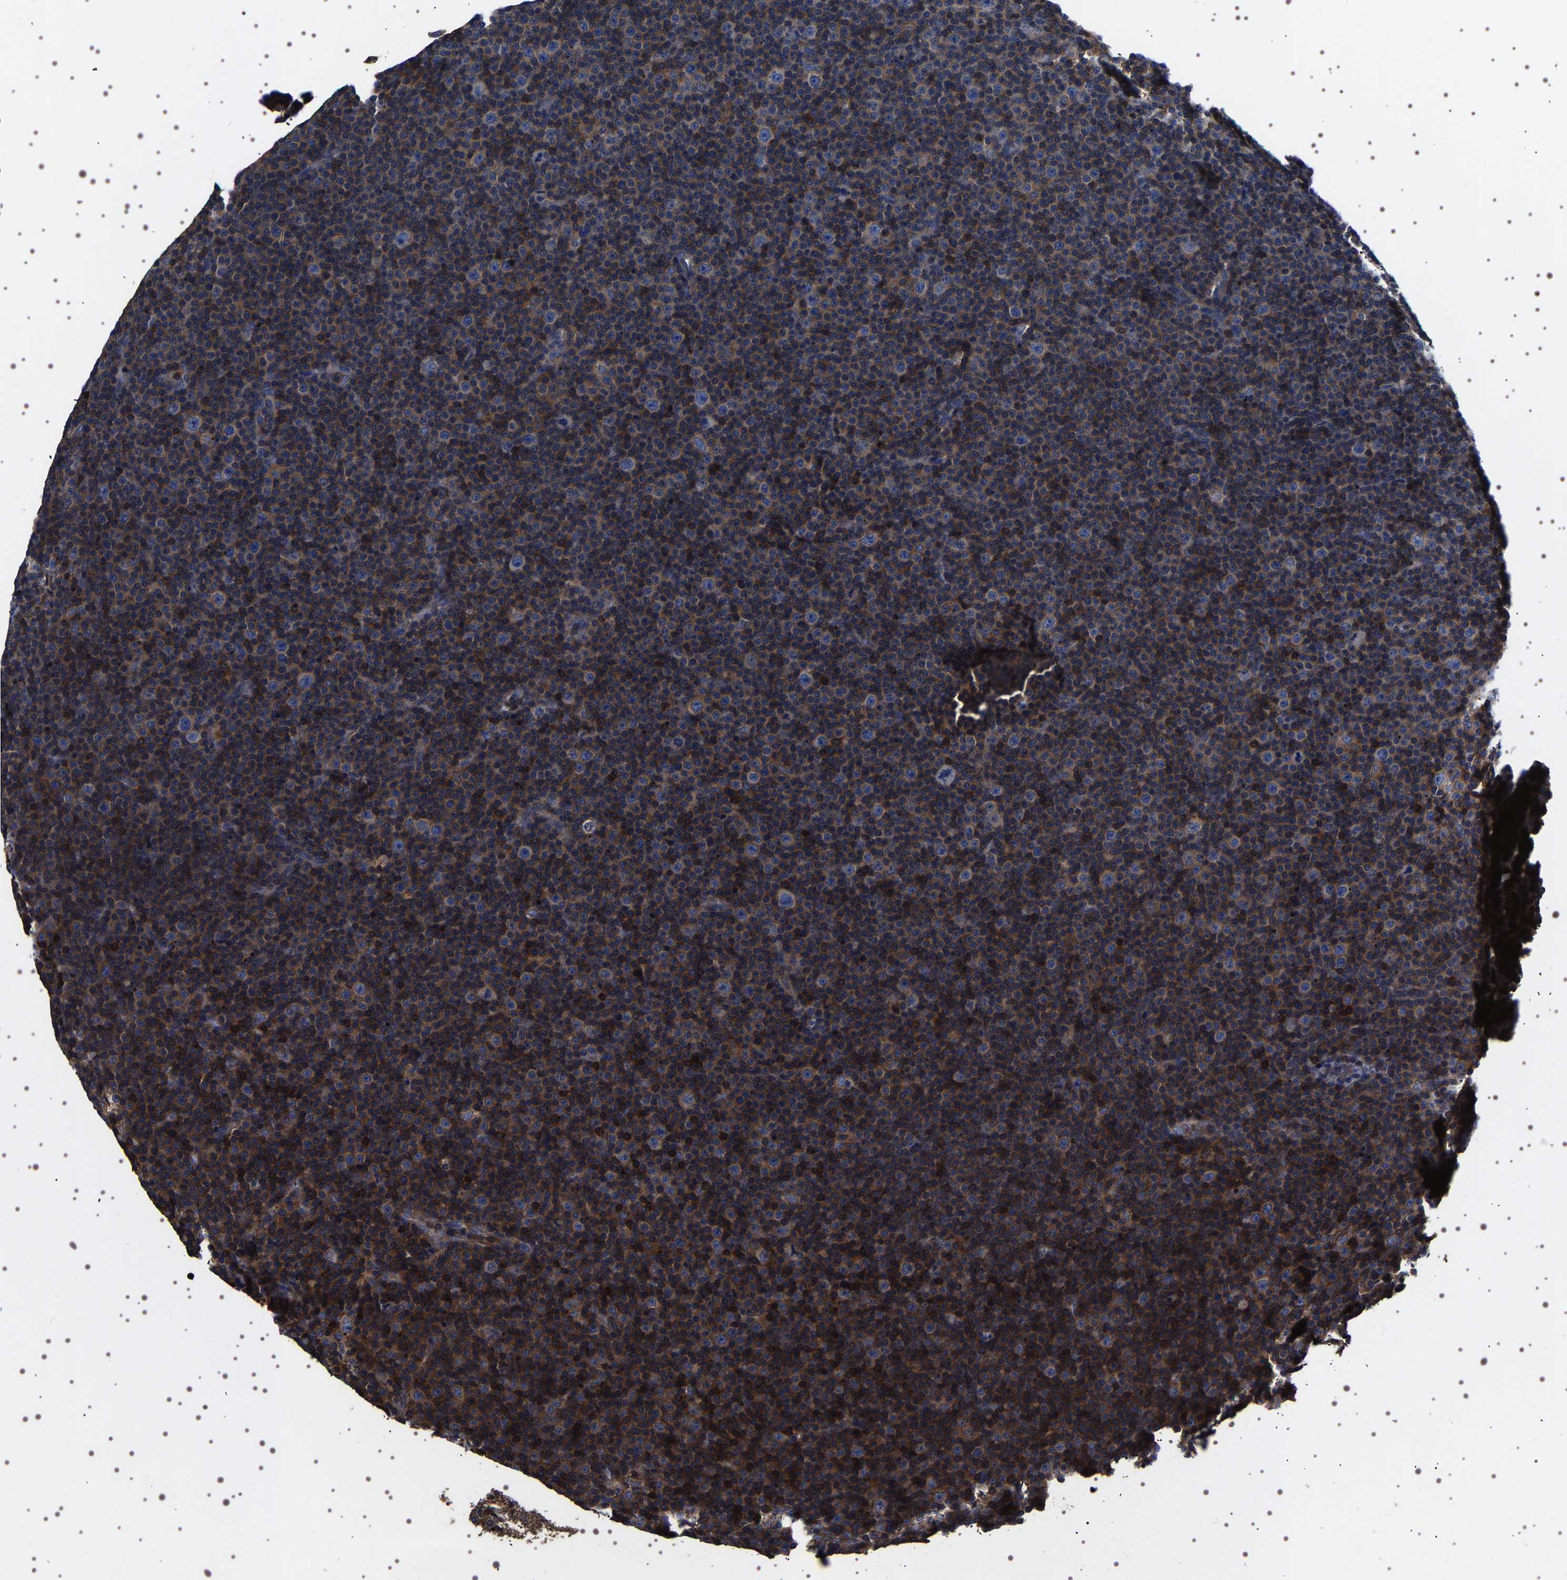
{"staining": {"intensity": "moderate", "quantity": "25%-75%", "location": "cytoplasmic/membranous"}, "tissue": "lymphoma", "cell_type": "Tumor cells", "image_type": "cancer", "snomed": [{"axis": "morphology", "description": "Malignant lymphoma, non-Hodgkin's type, Low grade"}, {"axis": "topography", "description": "Lymph node"}], "caption": "Protein staining of low-grade malignant lymphoma, non-Hodgkin's type tissue reveals moderate cytoplasmic/membranous expression in about 25%-75% of tumor cells.", "gene": "WDR1", "patient": {"sex": "female", "age": 67}}